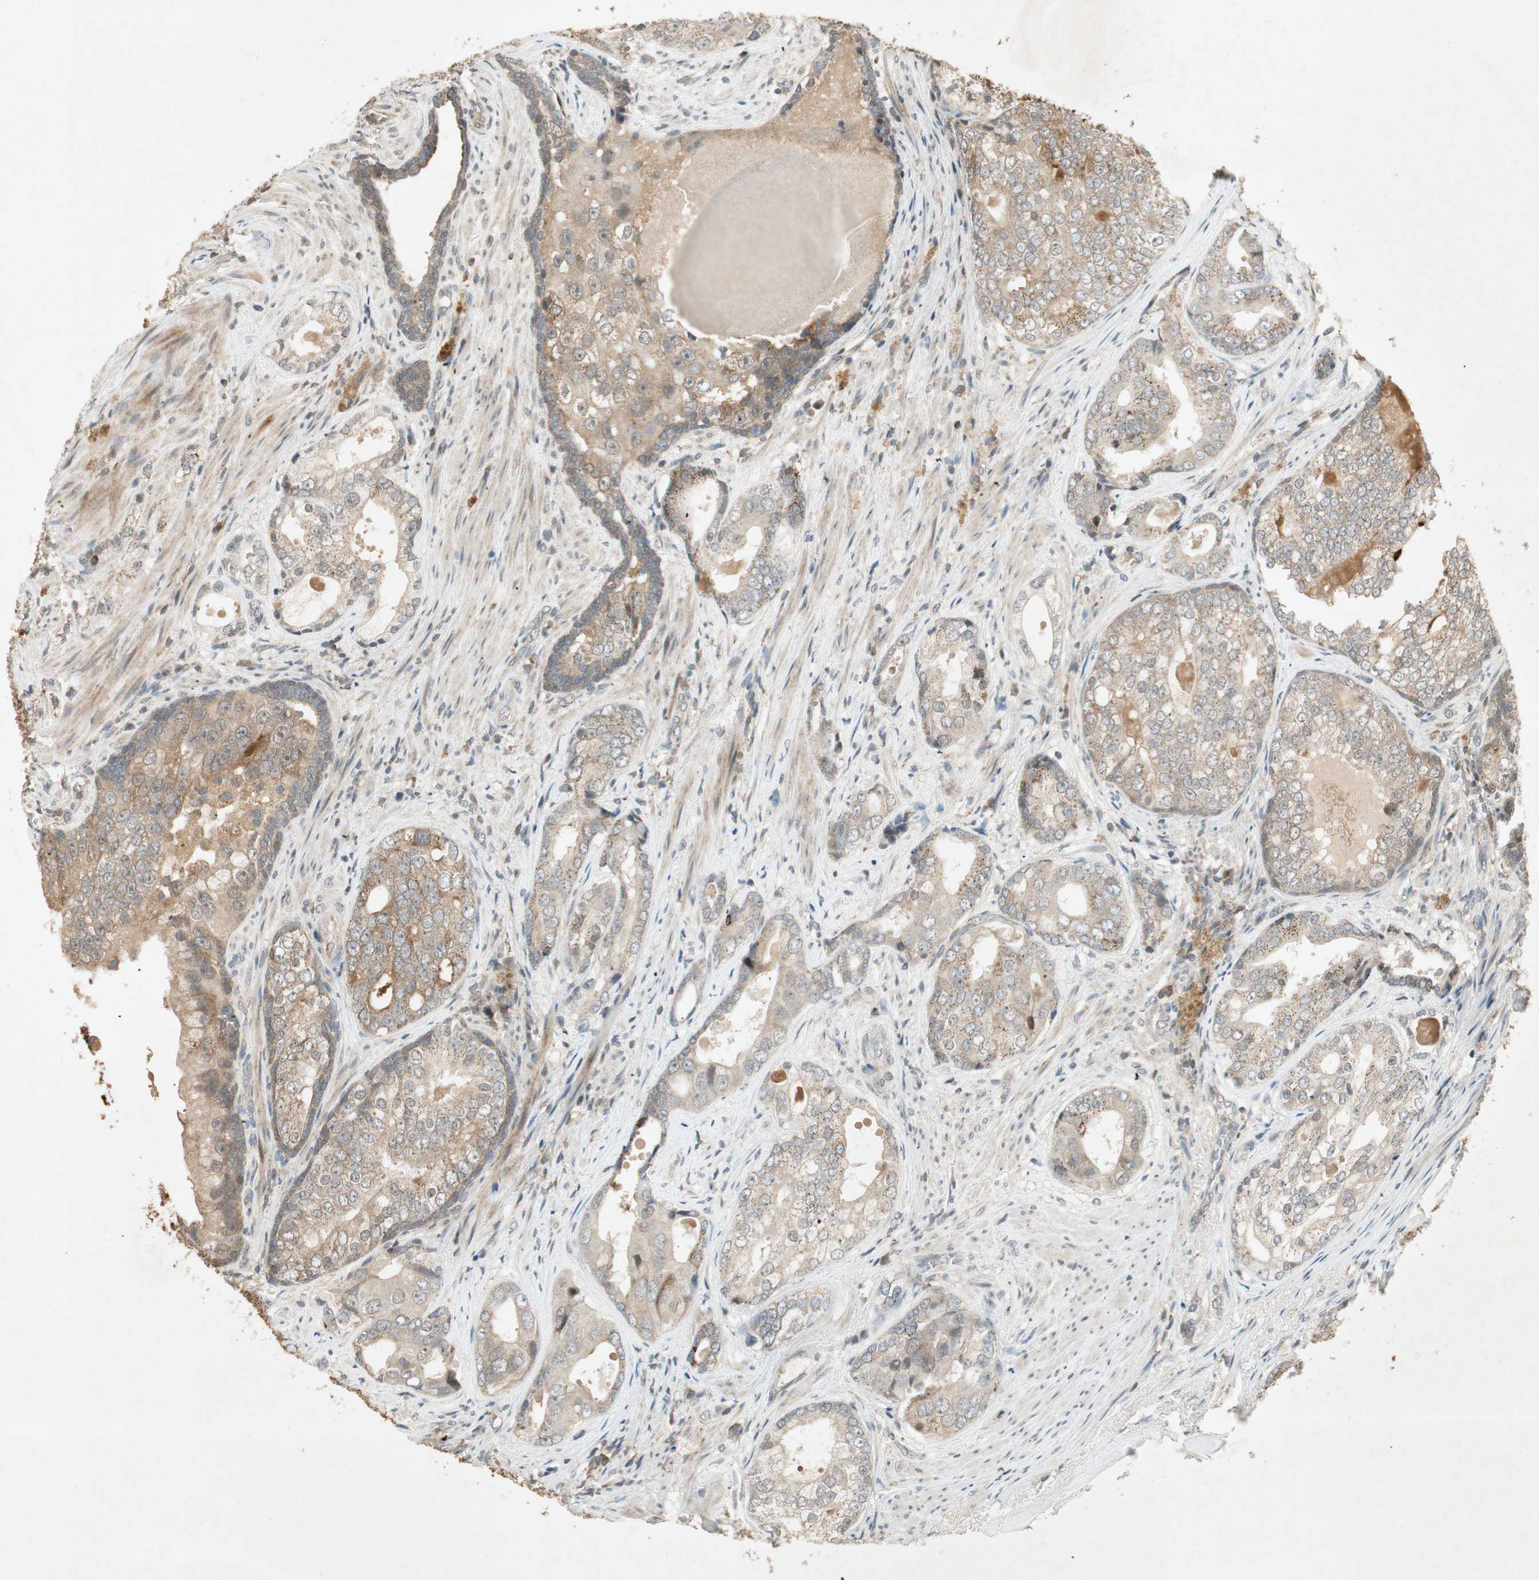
{"staining": {"intensity": "moderate", "quantity": "25%-75%", "location": "cytoplasmic/membranous"}, "tissue": "prostate cancer", "cell_type": "Tumor cells", "image_type": "cancer", "snomed": [{"axis": "morphology", "description": "Adenocarcinoma, High grade"}, {"axis": "topography", "description": "Prostate"}], "caption": "Human adenocarcinoma (high-grade) (prostate) stained with a brown dye shows moderate cytoplasmic/membranous positive staining in approximately 25%-75% of tumor cells.", "gene": "USP2", "patient": {"sex": "male", "age": 66}}